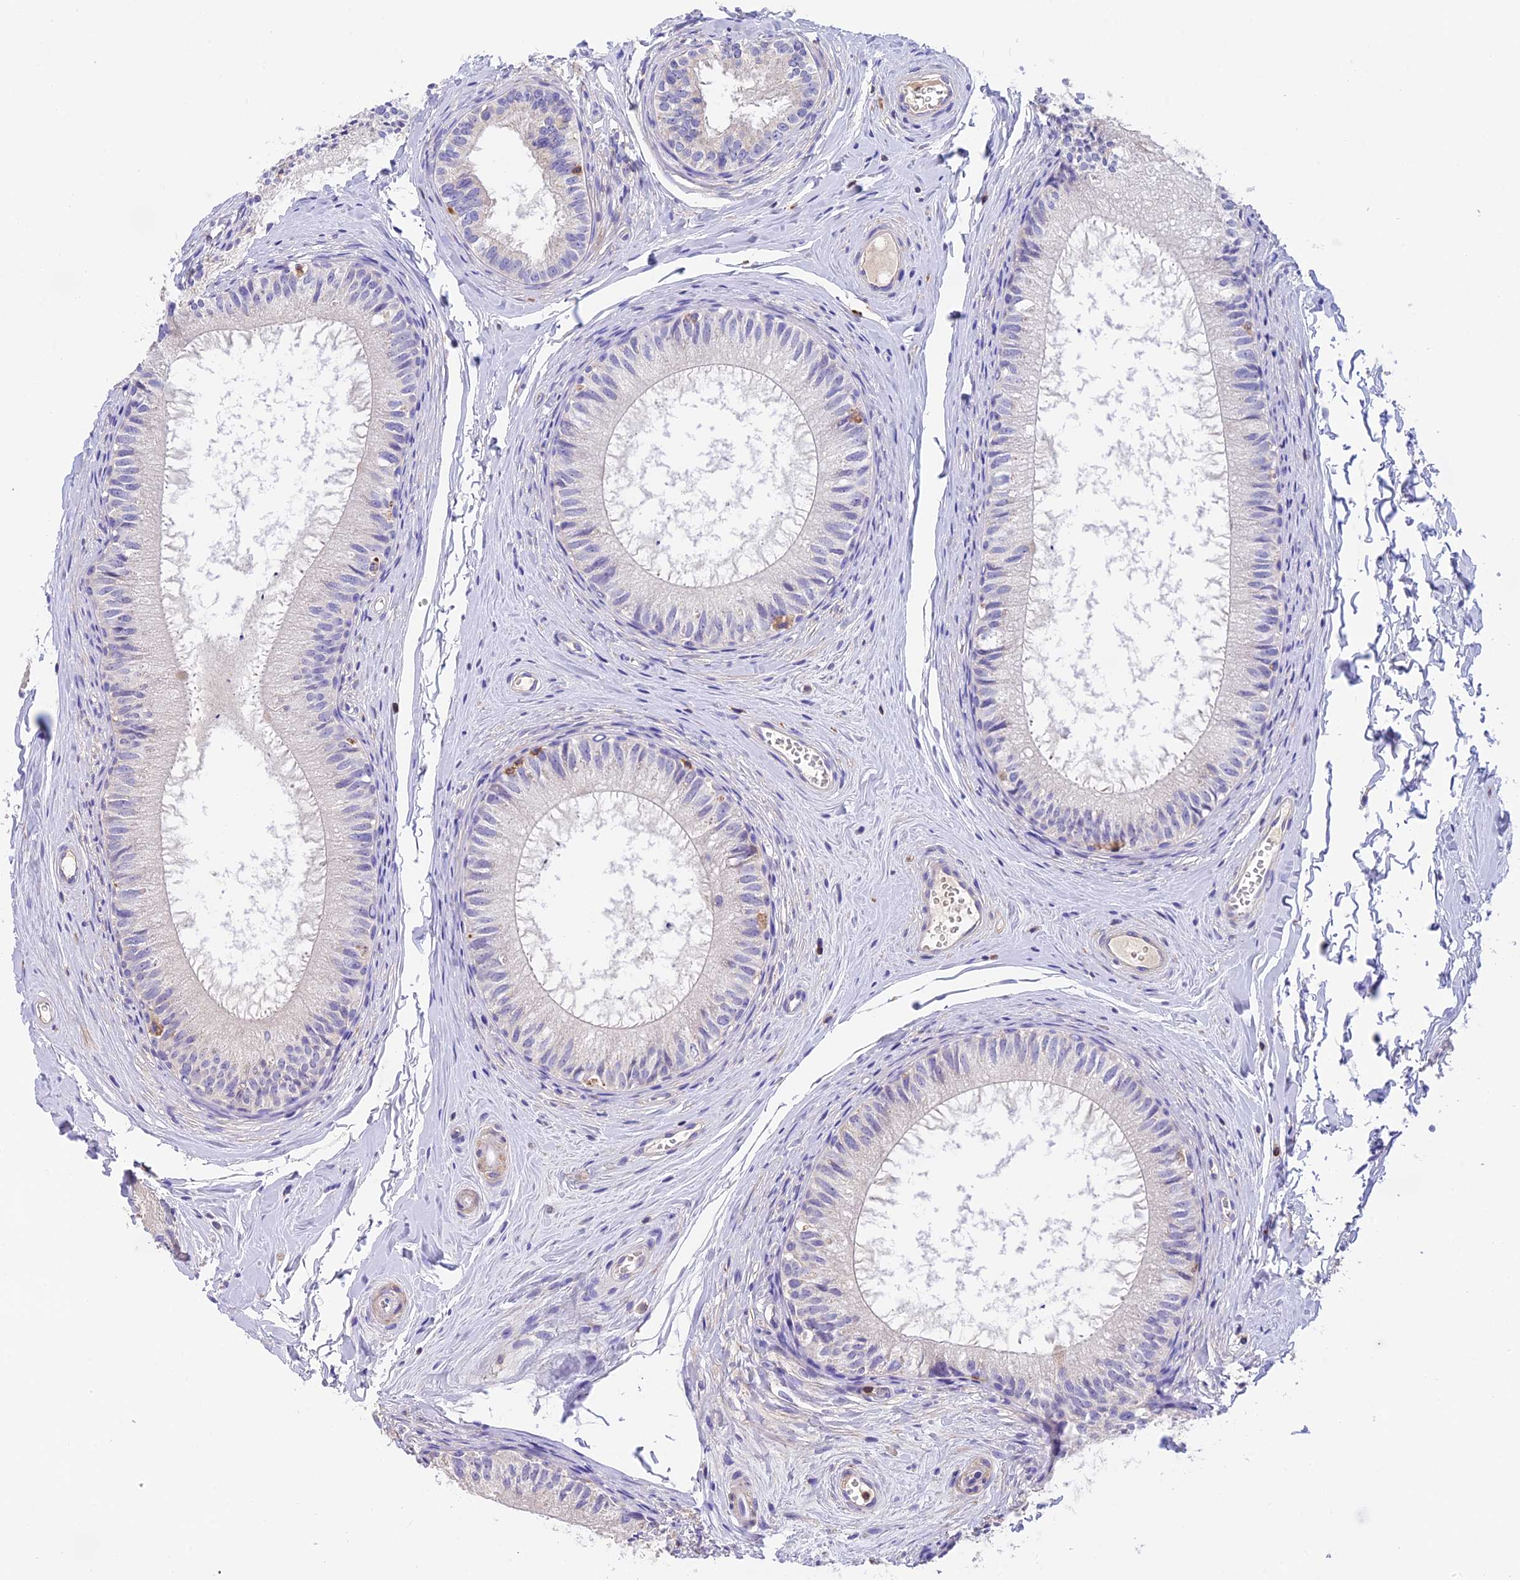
{"staining": {"intensity": "negative", "quantity": "none", "location": "none"}, "tissue": "epididymis", "cell_type": "Glandular cells", "image_type": "normal", "snomed": [{"axis": "morphology", "description": "Normal tissue, NOS"}, {"axis": "topography", "description": "Epididymis"}], "caption": "This histopathology image is of normal epididymis stained with immunohistochemistry to label a protein in brown with the nuclei are counter-stained blue. There is no positivity in glandular cells. (DAB (3,3'-diaminobenzidine) immunohistochemistry (IHC) with hematoxylin counter stain).", "gene": "LPXN", "patient": {"sex": "male", "age": 34}}